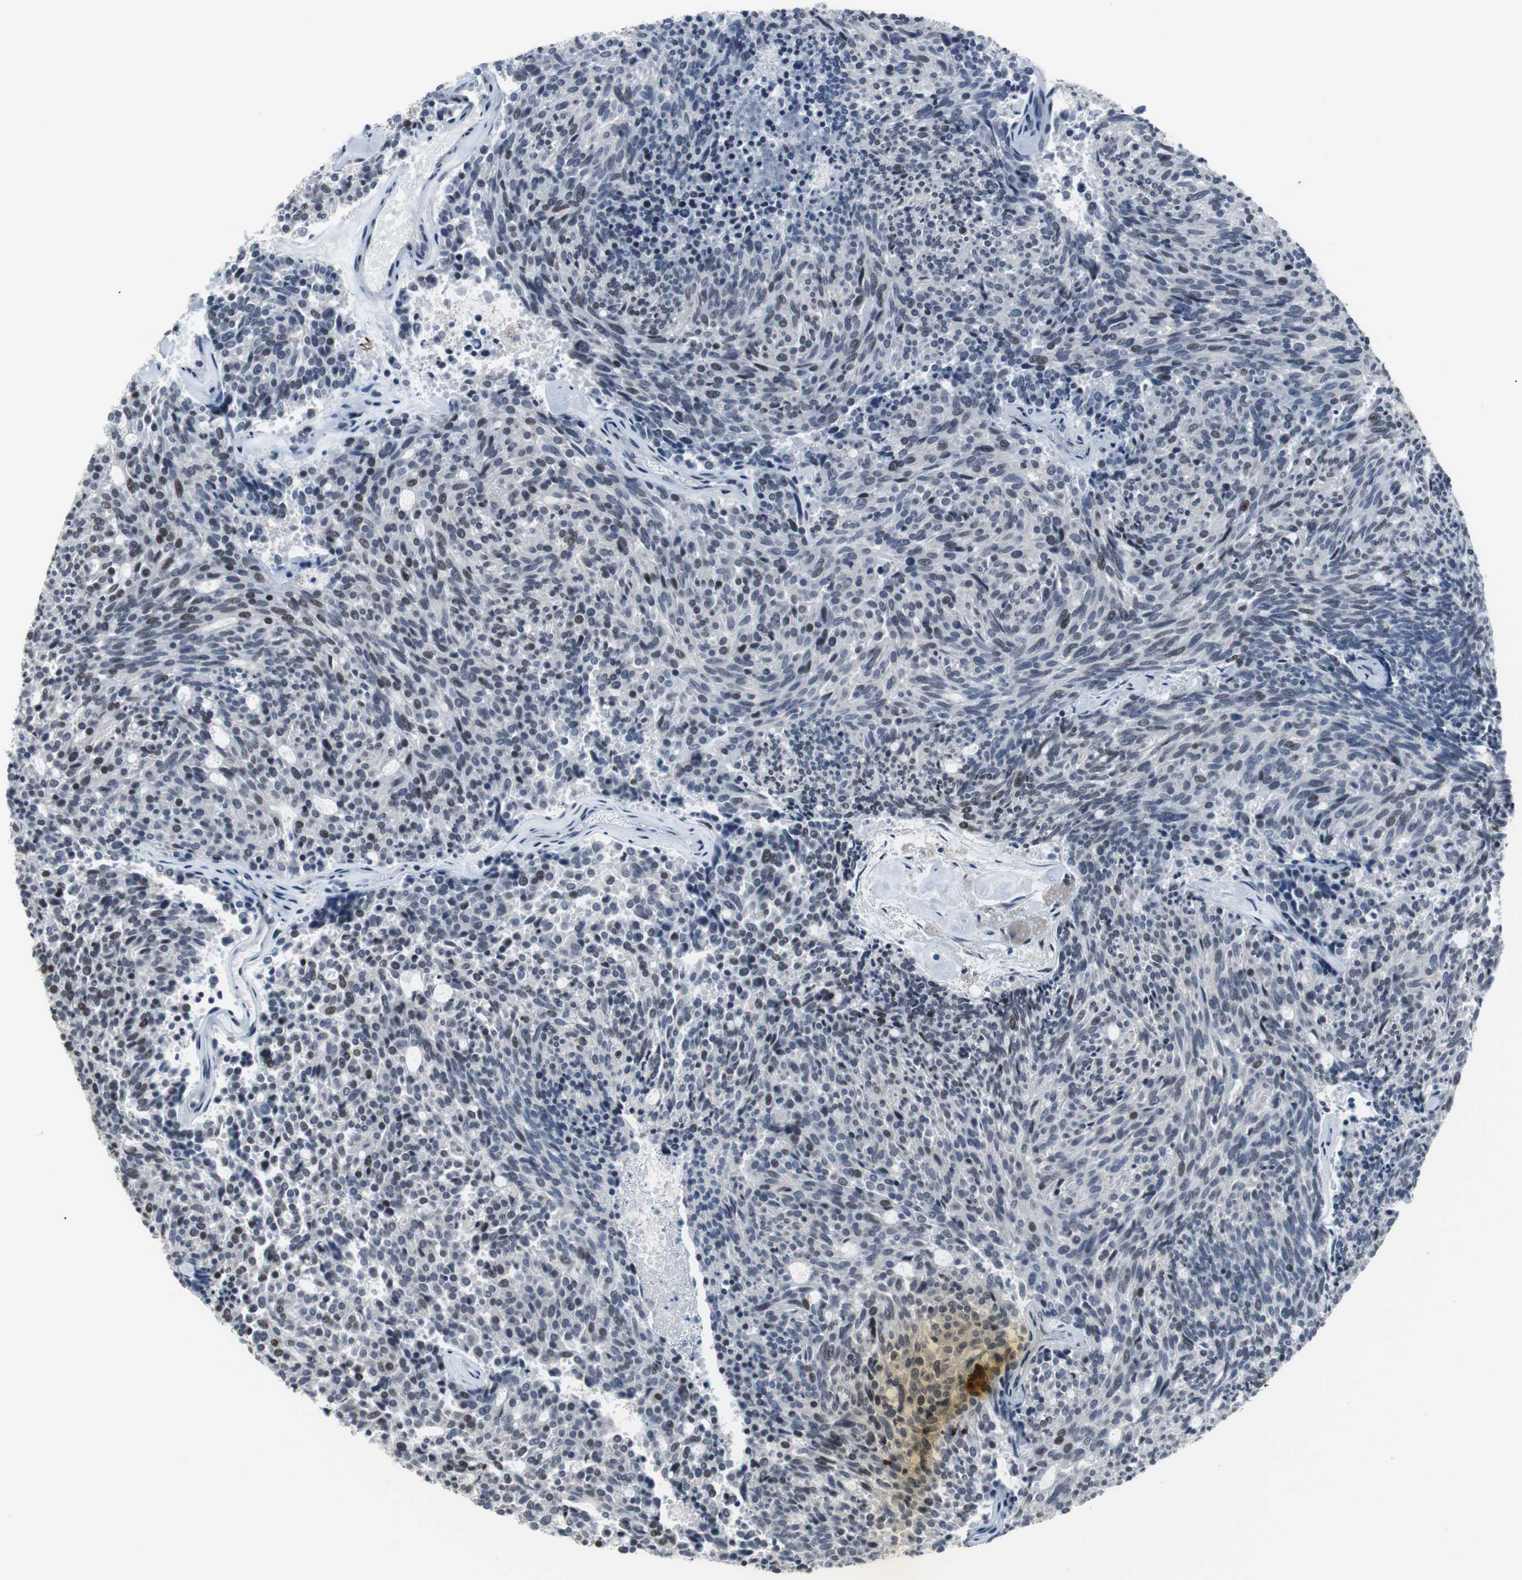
{"staining": {"intensity": "moderate", "quantity": "<25%", "location": "nuclear"}, "tissue": "carcinoid", "cell_type": "Tumor cells", "image_type": "cancer", "snomed": [{"axis": "morphology", "description": "Carcinoid, malignant, NOS"}, {"axis": "topography", "description": "Pancreas"}], "caption": "This is an image of immunohistochemistry (IHC) staining of malignant carcinoid, which shows moderate expression in the nuclear of tumor cells.", "gene": "FOXP4", "patient": {"sex": "female", "age": 54}}